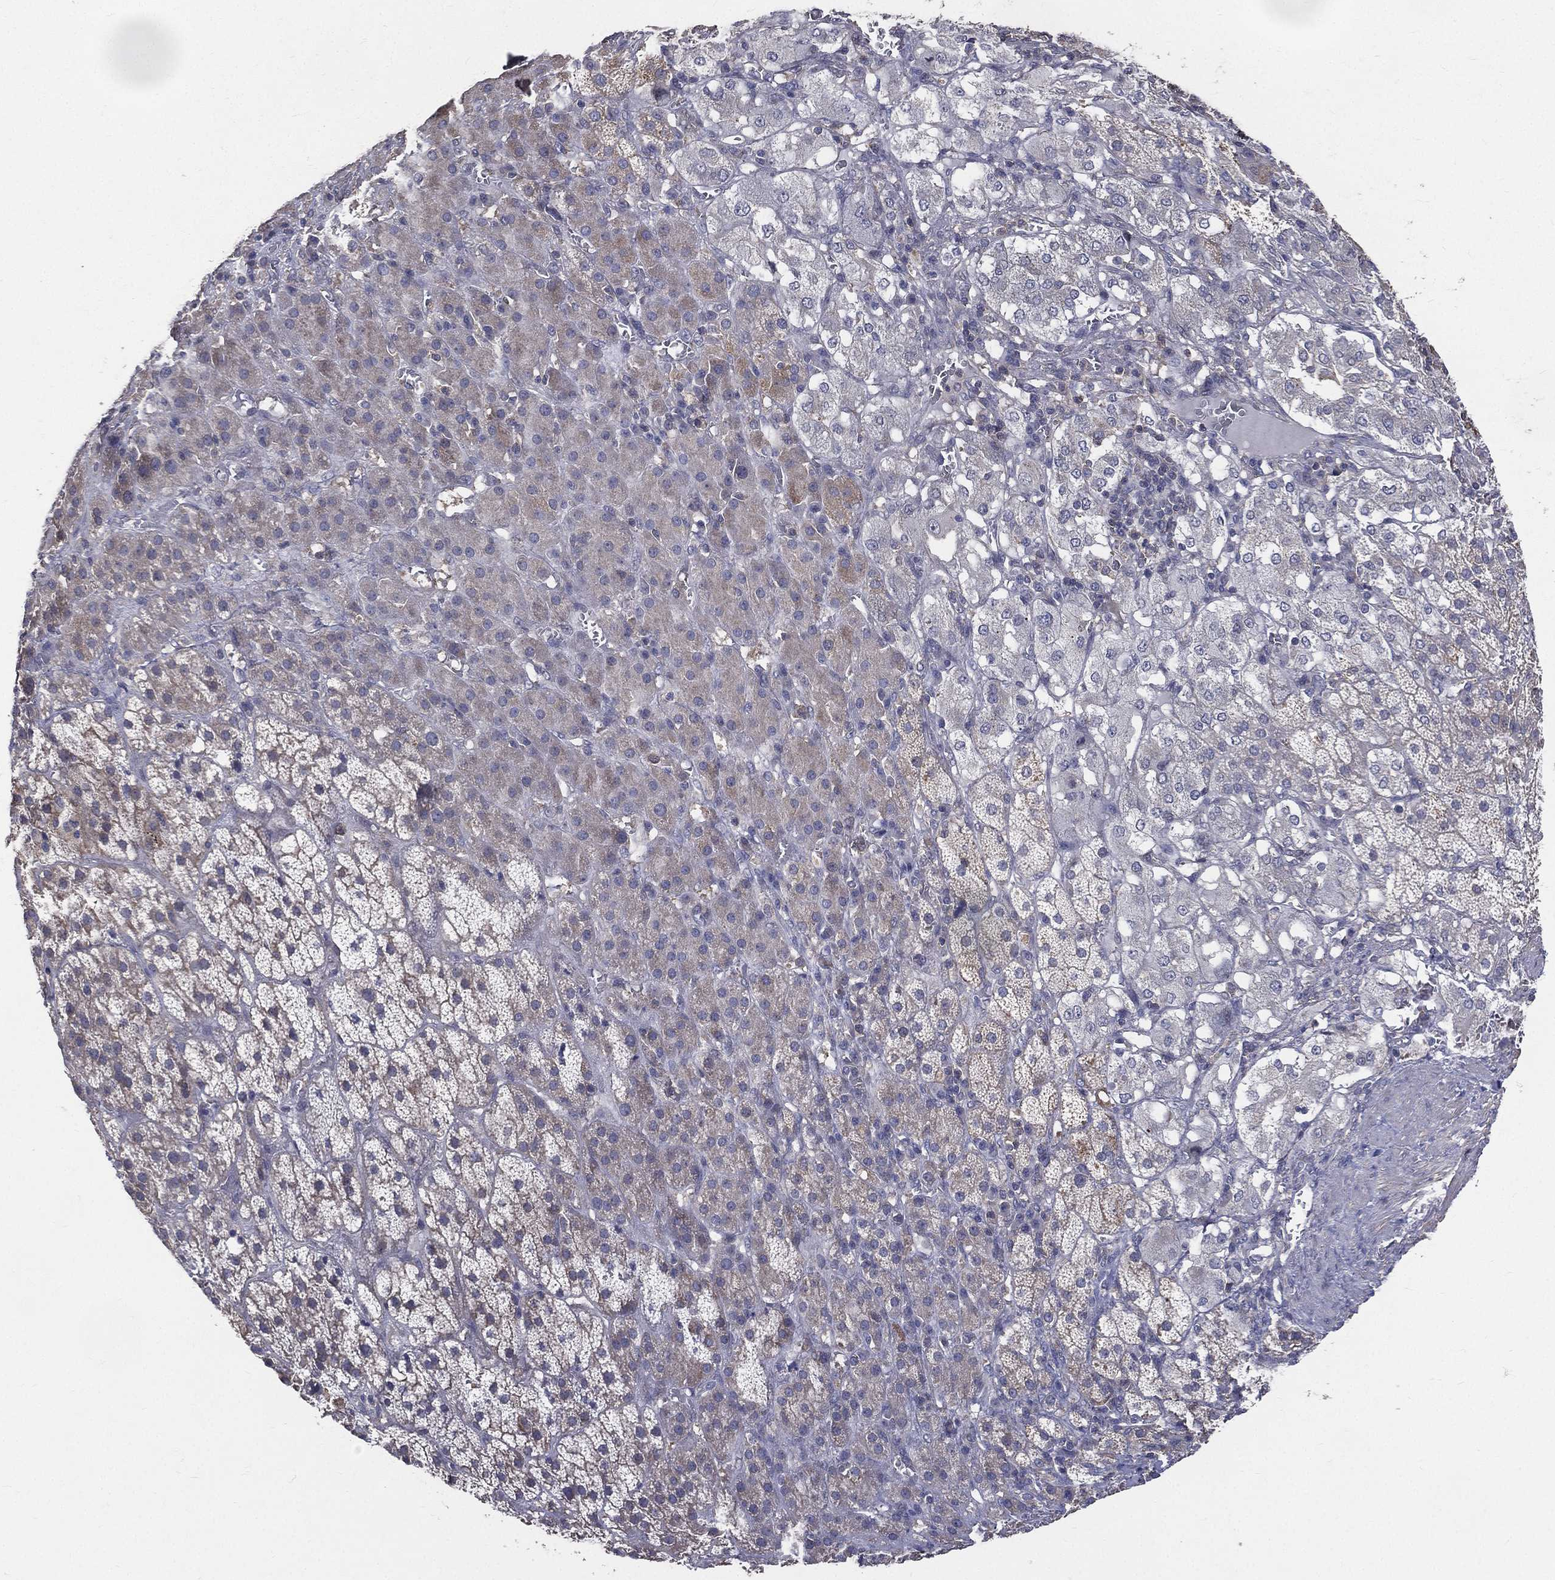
{"staining": {"intensity": "weak", "quantity": "<25%", "location": "cytoplasmic/membranous"}, "tissue": "adrenal gland", "cell_type": "Glandular cells", "image_type": "normal", "snomed": [{"axis": "morphology", "description": "Normal tissue, NOS"}, {"axis": "topography", "description": "Adrenal gland"}], "caption": "An immunohistochemistry (IHC) micrograph of benign adrenal gland is shown. There is no staining in glandular cells of adrenal gland.", "gene": "SERPINB2", "patient": {"sex": "male", "age": 70}}